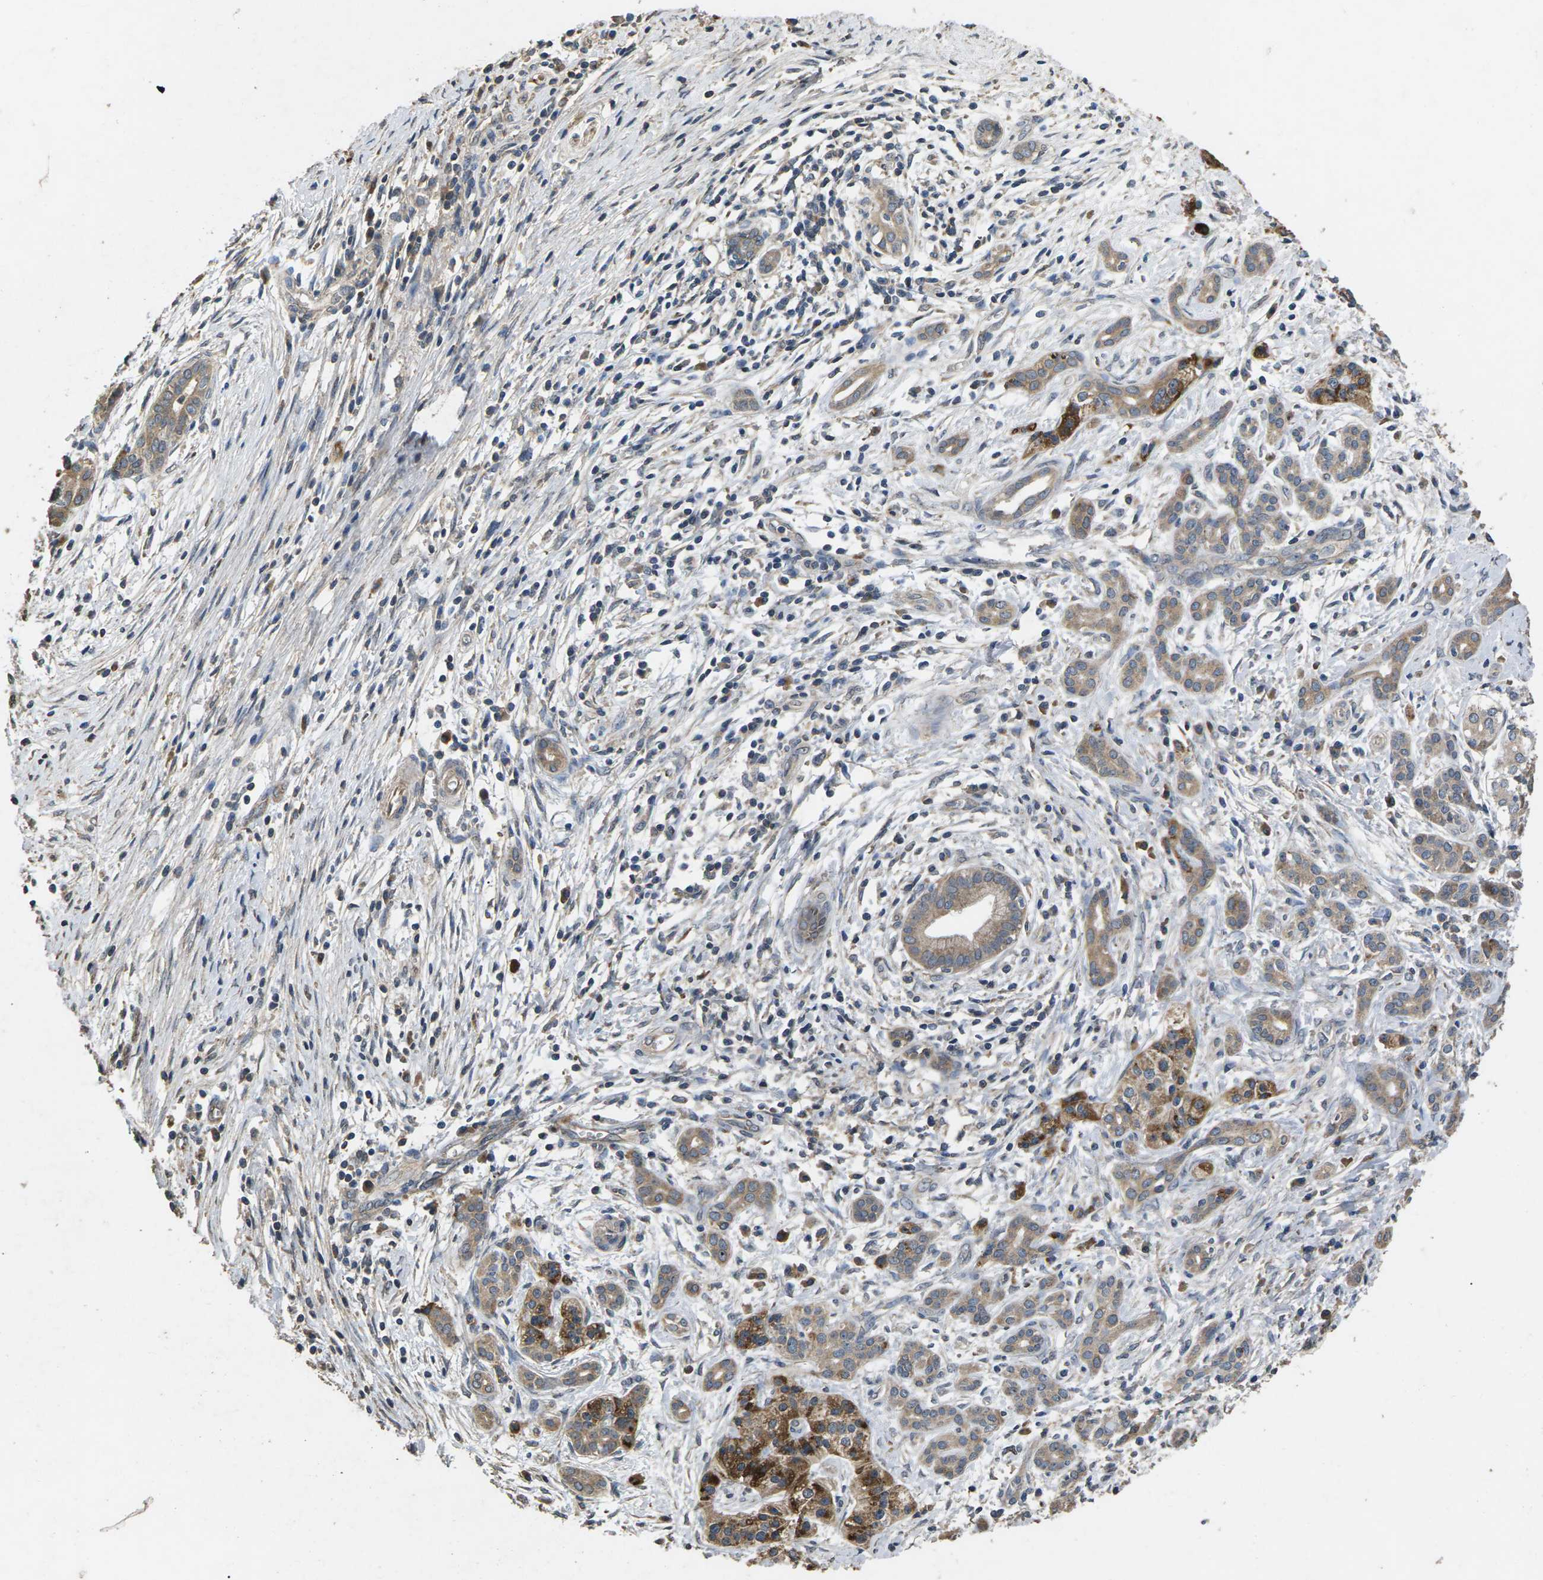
{"staining": {"intensity": "moderate", "quantity": "25%-75%", "location": "cytoplasmic/membranous"}, "tissue": "pancreatic cancer", "cell_type": "Tumor cells", "image_type": "cancer", "snomed": [{"axis": "morphology", "description": "Adenocarcinoma, NOS"}, {"axis": "topography", "description": "Pancreas"}], "caption": "Human pancreatic cancer stained with a brown dye shows moderate cytoplasmic/membranous positive staining in about 25%-75% of tumor cells.", "gene": "B4GAT1", "patient": {"sex": "female", "age": 70}}